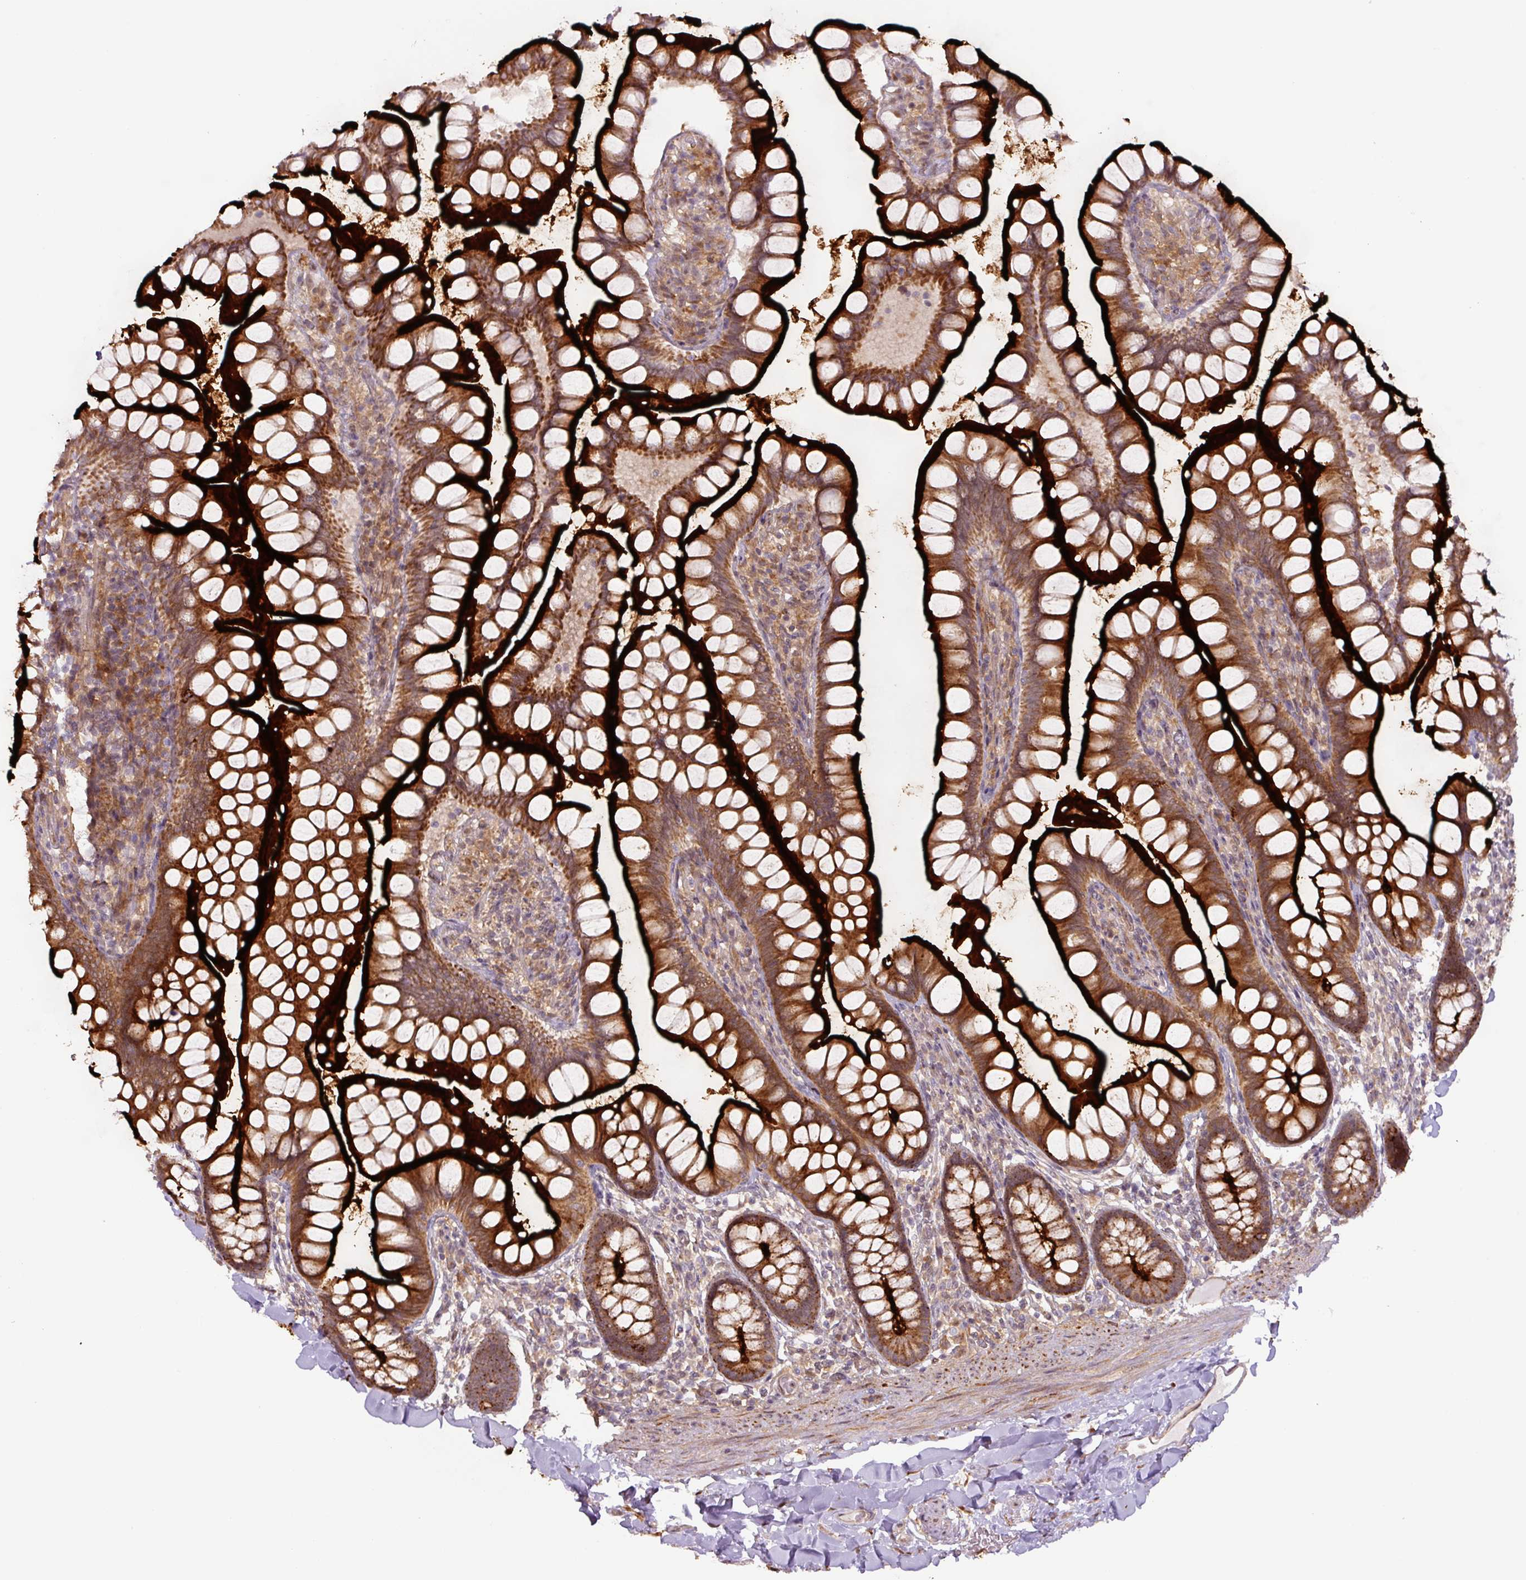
{"staining": {"intensity": "strong", "quantity": ">75%", "location": "cytoplasmic/membranous"}, "tissue": "small intestine", "cell_type": "Glandular cells", "image_type": "normal", "snomed": [{"axis": "morphology", "description": "Normal tissue, NOS"}, {"axis": "topography", "description": "Small intestine"}], "caption": "IHC (DAB) staining of unremarkable human small intestine shows strong cytoplasmic/membranous protein expression in about >75% of glandular cells.", "gene": "ZSWIM7", "patient": {"sex": "male", "age": 70}}